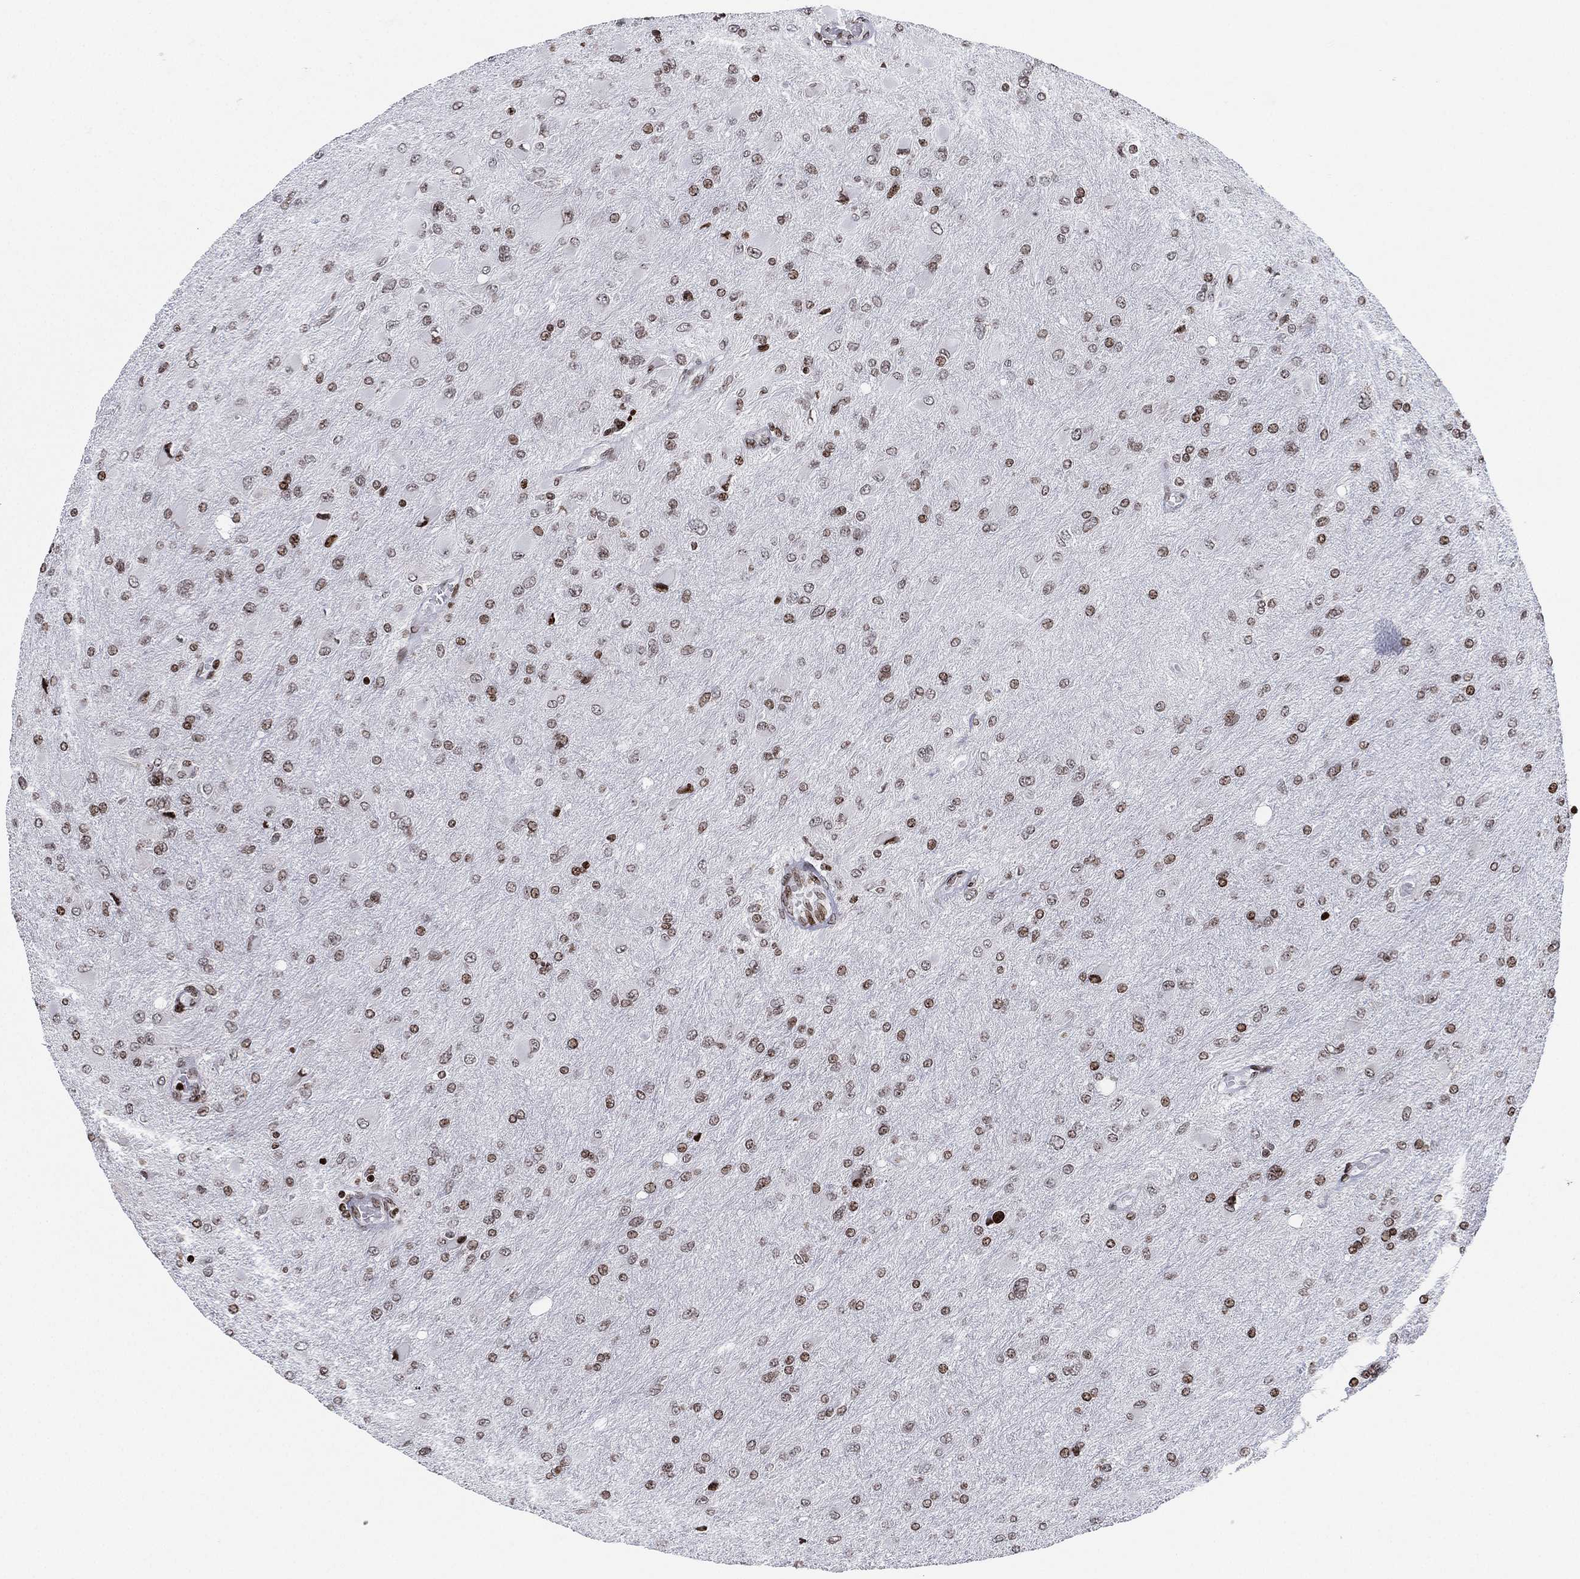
{"staining": {"intensity": "strong", "quantity": "25%-75%", "location": "nuclear"}, "tissue": "glioma", "cell_type": "Tumor cells", "image_type": "cancer", "snomed": [{"axis": "morphology", "description": "Glioma, malignant, High grade"}, {"axis": "topography", "description": "Cerebral cortex"}], "caption": "The immunohistochemical stain labels strong nuclear staining in tumor cells of malignant glioma (high-grade) tissue.", "gene": "MFSD14A", "patient": {"sex": "female", "age": 36}}